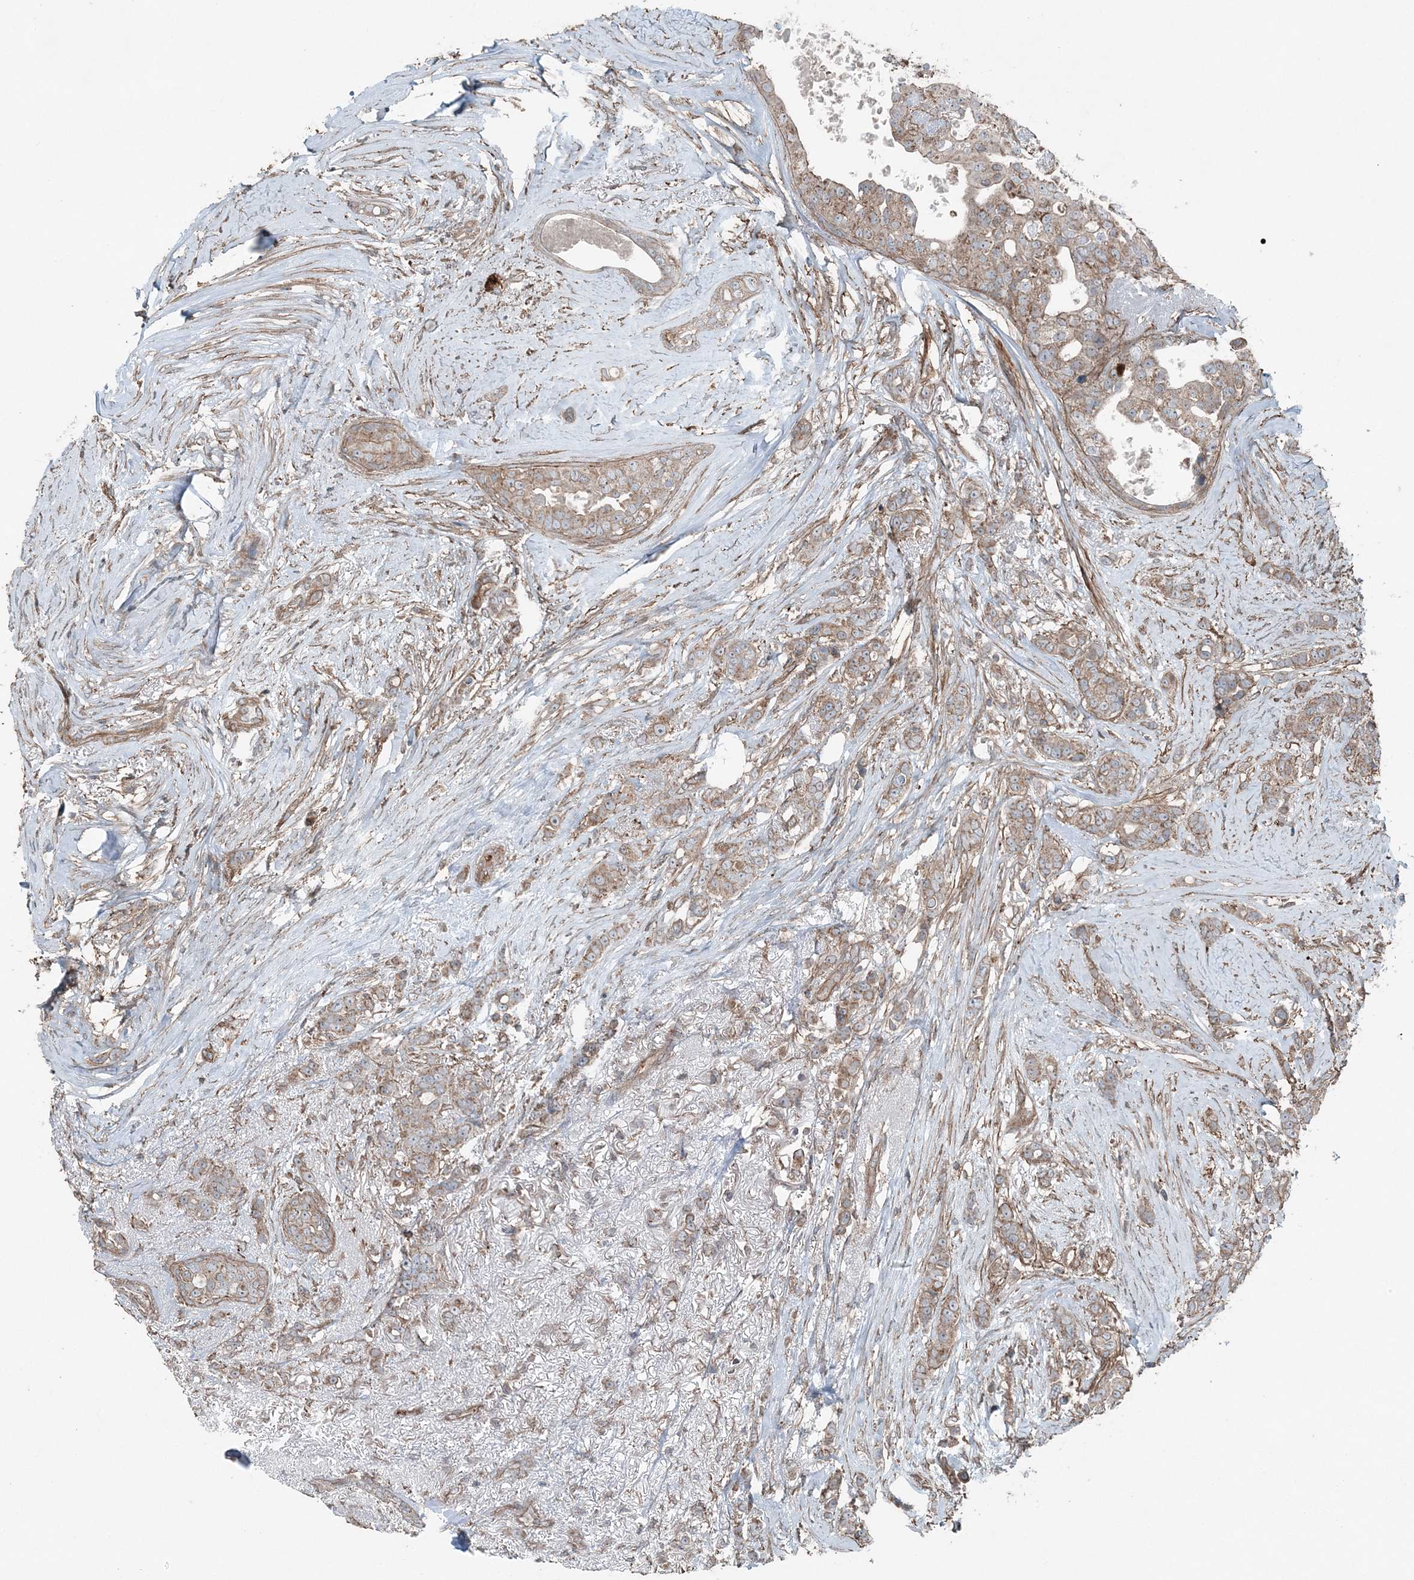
{"staining": {"intensity": "moderate", "quantity": ">75%", "location": "cytoplasmic/membranous"}, "tissue": "breast cancer", "cell_type": "Tumor cells", "image_type": "cancer", "snomed": [{"axis": "morphology", "description": "Lobular carcinoma"}, {"axis": "topography", "description": "Breast"}], "caption": "Approximately >75% of tumor cells in breast cancer (lobular carcinoma) display moderate cytoplasmic/membranous protein expression as visualized by brown immunohistochemical staining.", "gene": "KY", "patient": {"sex": "female", "age": 51}}